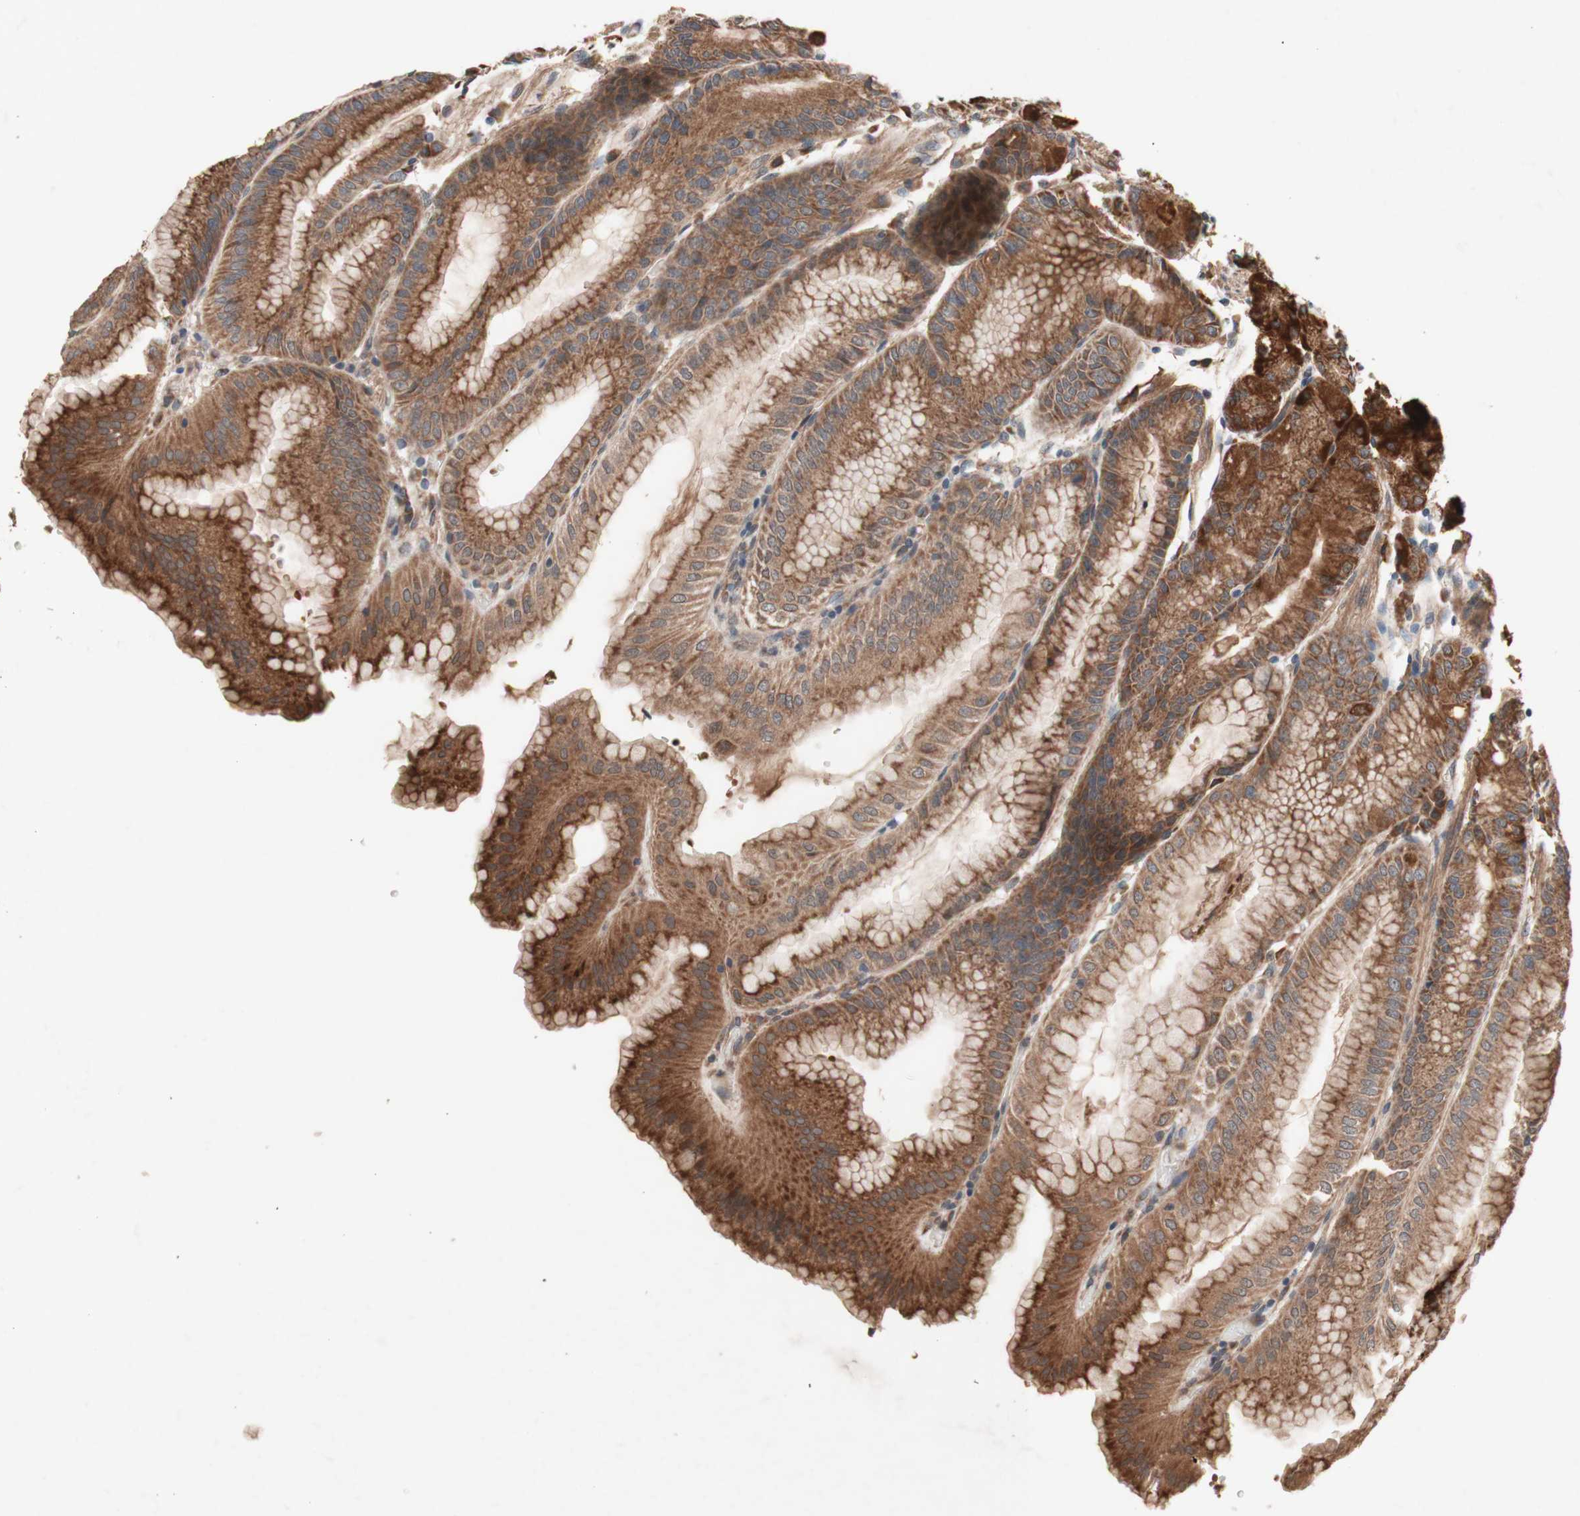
{"staining": {"intensity": "strong", "quantity": ">75%", "location": "cytoplasmic/membranous"}, "tissue": "stomach", "cell_type": "Glandular cells", "image_type": "normal", "snomed": [{"axis": "morphology", "description": "Normal tissue, NOS"}, {"axis": "topography", "description": "Stomach, lower"}], "caption": "Immunohistochemical staining of normal stomach displays strong cytoplasmic/membranous protein positivity in approximately >75% of glandular cells. The staining was performed using DAB to visualize the protein expression in brown, while the nuclei were stained in blue with hematoxylin (Magnification: 20x).", "gene": "DDOST", "patient": {"sex": "male", "age": 71}}